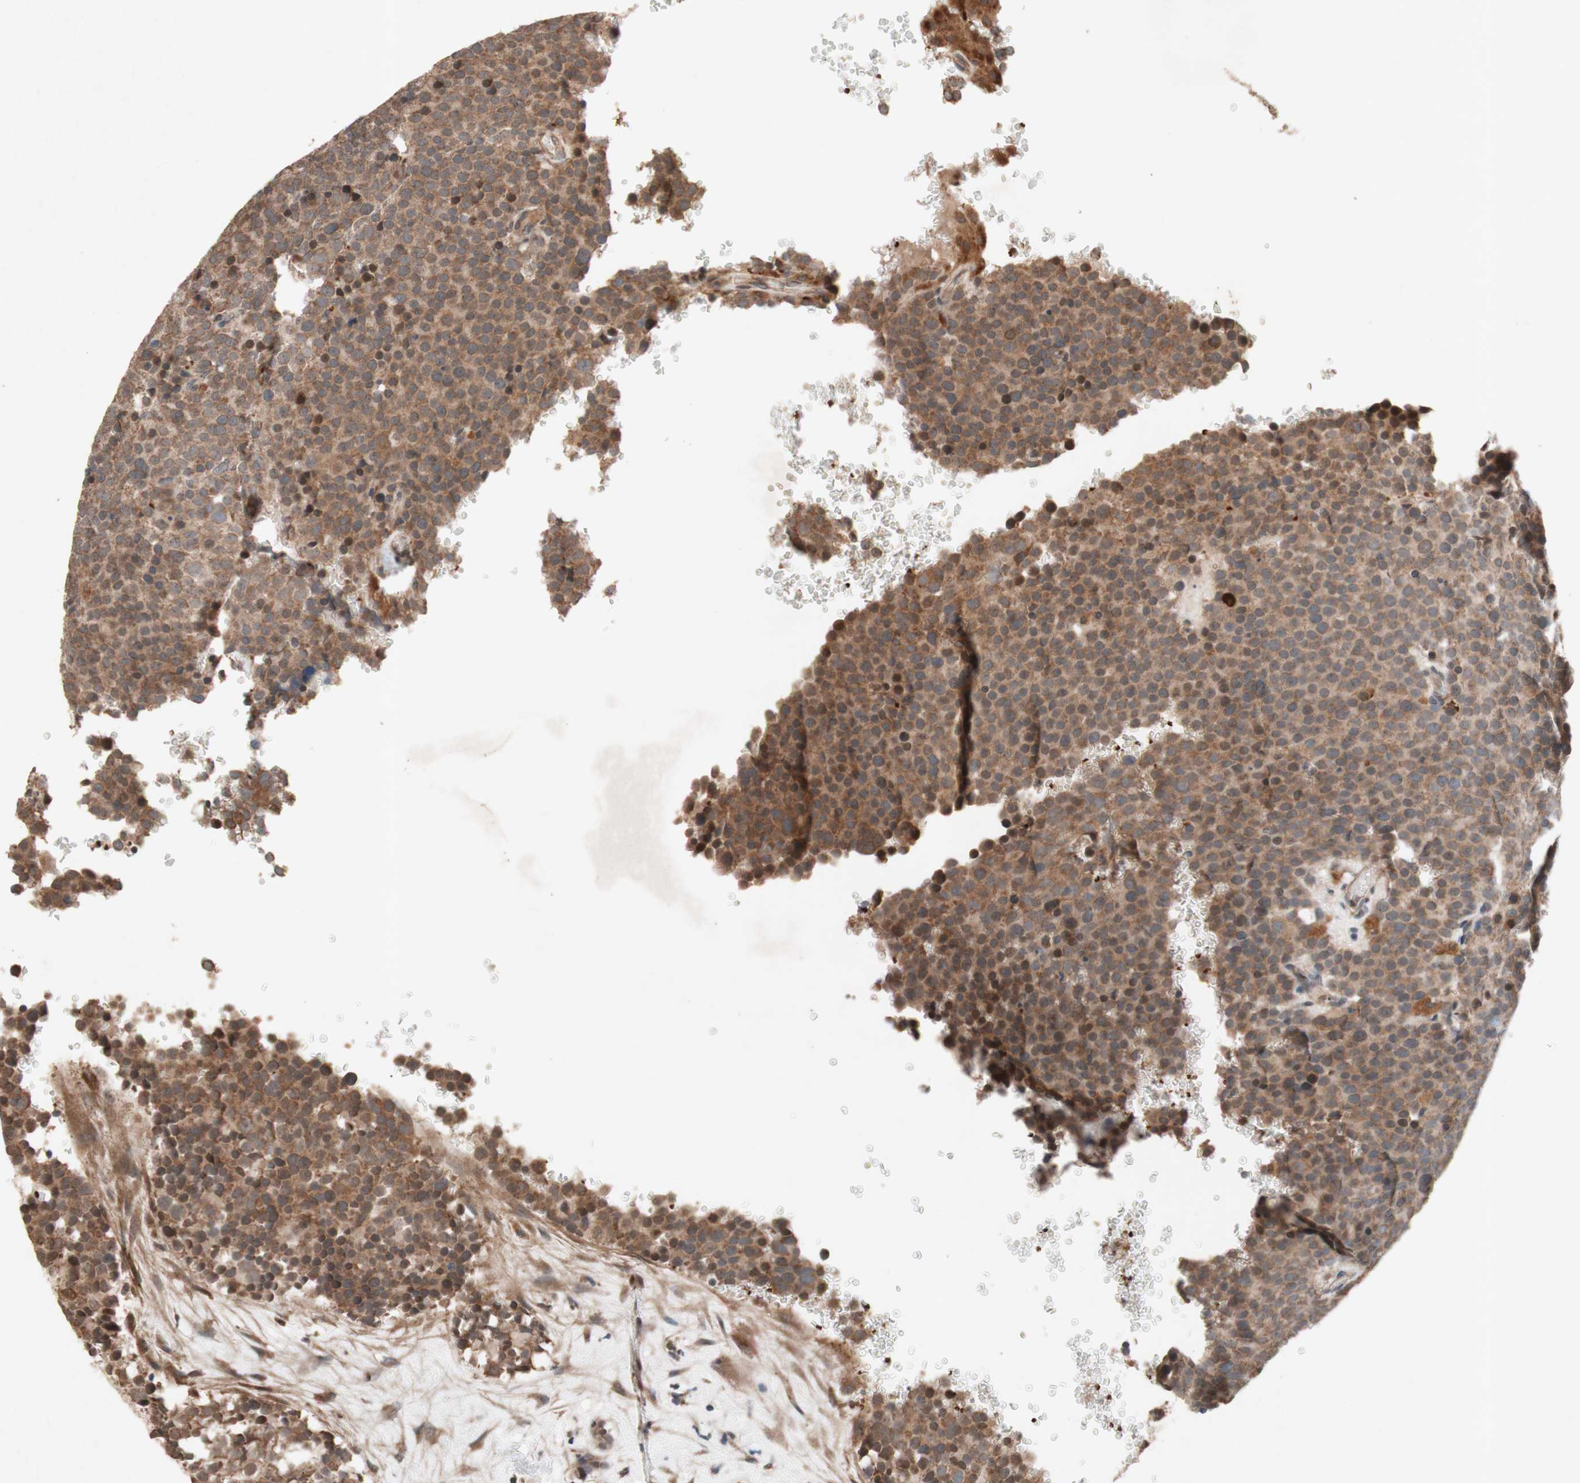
{"staining": {"intensity": "moderate", "quantity": ">75%", "location": "cytoplasmic/membranous,nuclear"}, "tissue": "testis cancer", "cell_type": "Tumor cells", "image_type": "cancer", "snomed": [{"axis": "morphology", "description": "Seminoma, NOS"}, {"axis": "topography", "description": "Testis"}], "caption": "Protein expression analysis of human seminoma (testis) reveals moderate cytoplasmic/membranous and nuclear staining in approximately >75% of tumor cells.", "gene": "DDOST", "patient": {"sex": "male", "age": 71}}